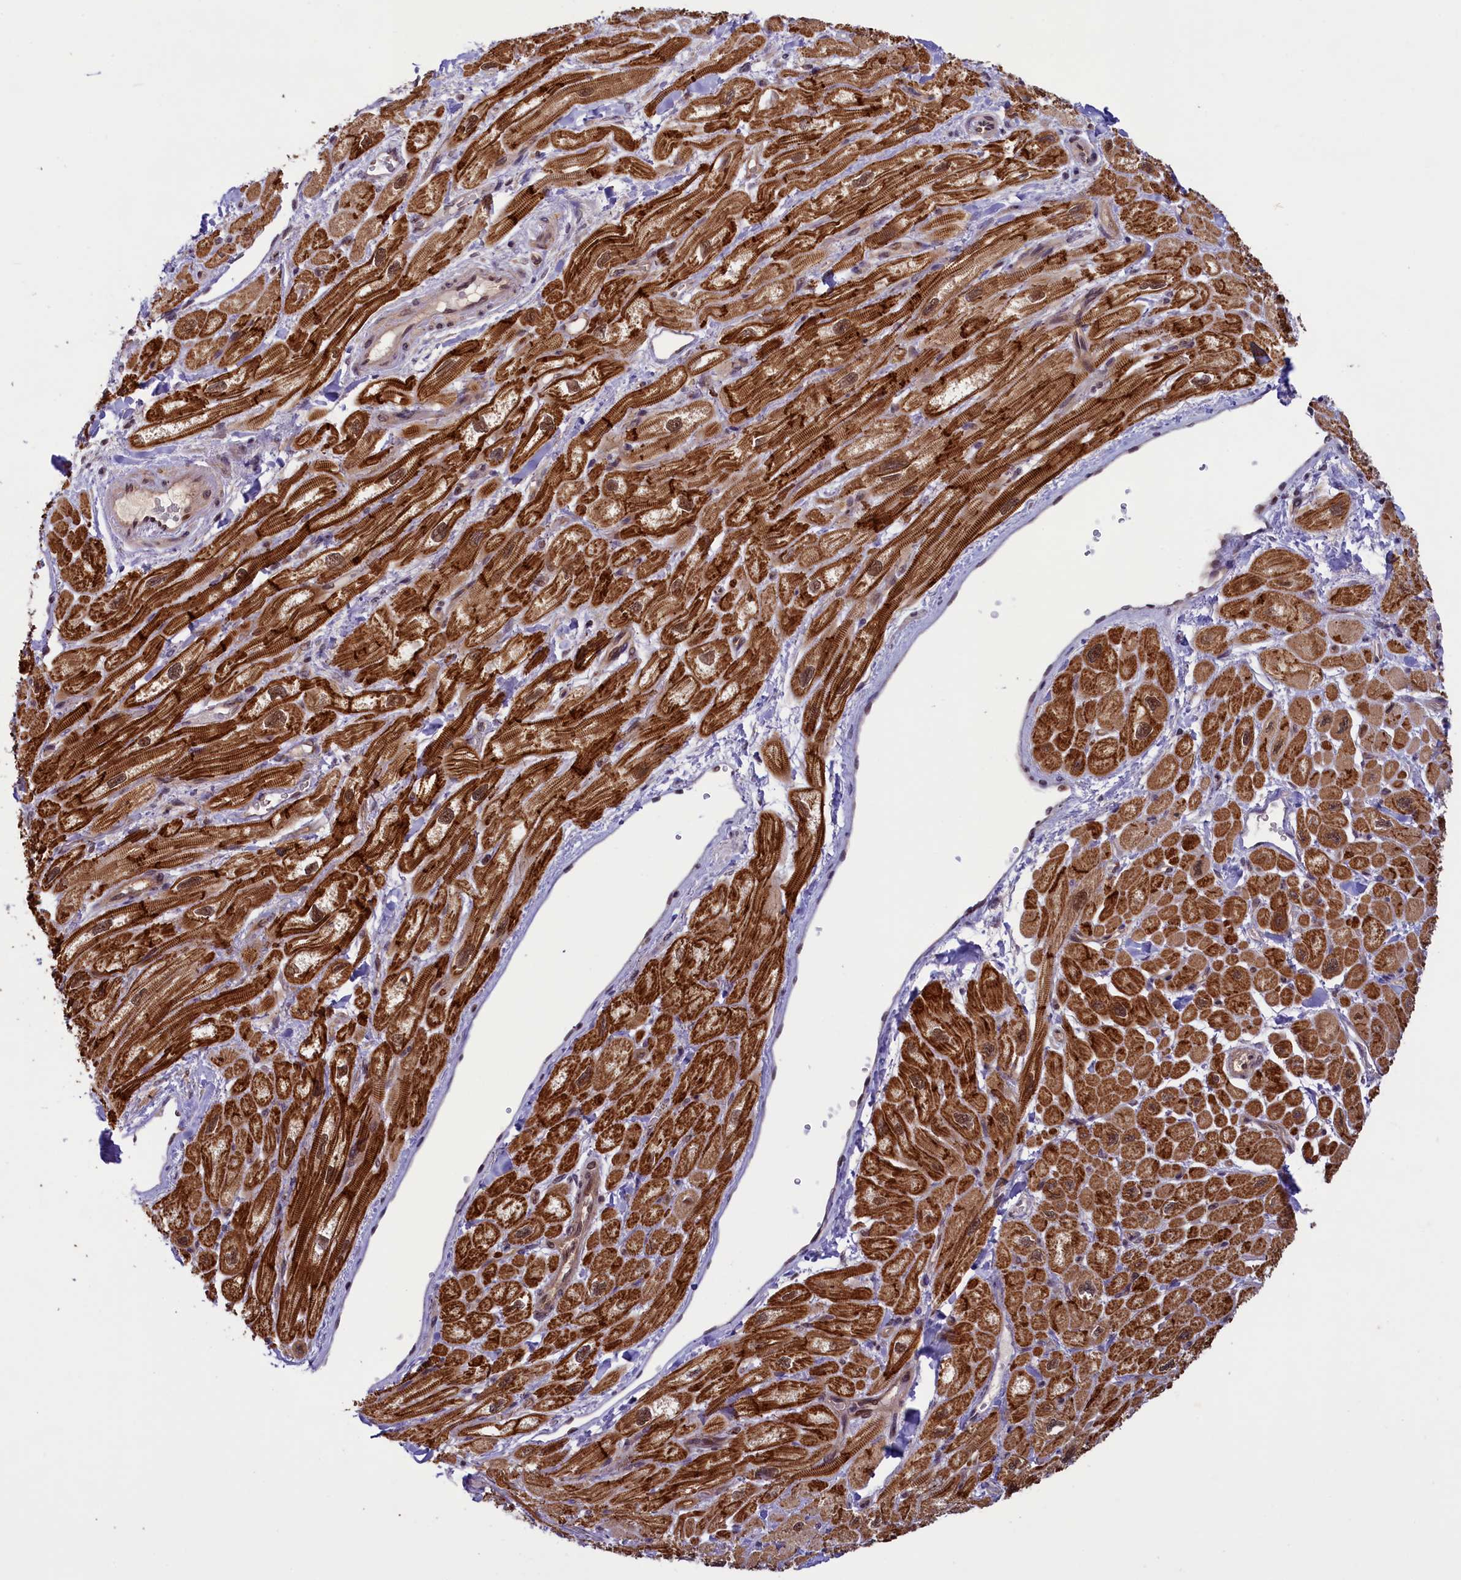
{"staining": {"intensity": "strong", "quantity": ">75%", "location": "cytoplasmic/membranous"}, "tissue": "heart muscle", "cell_type": "Cardiomyocytes", "image_type": "normal", "snomed": [{"axis": "morphology", "description": "Normal tissue, NOS"}, {"axis": "topography", "description": "Heart"}], "caption": "Protein analysis of benign heart muscle demonstrates strong cytoplasmic/membranous expression in about >75% of cardiomyocytes. The staining was performed using DAB (3,3'-diaminobenzidine) to visualize the protein expression in brown, while the nuclei were stained in blue with hematoxylin (Magnification: 20x).", "gene": "SLC7A6OS", "patient": {"sex": "male", "age": 65}}